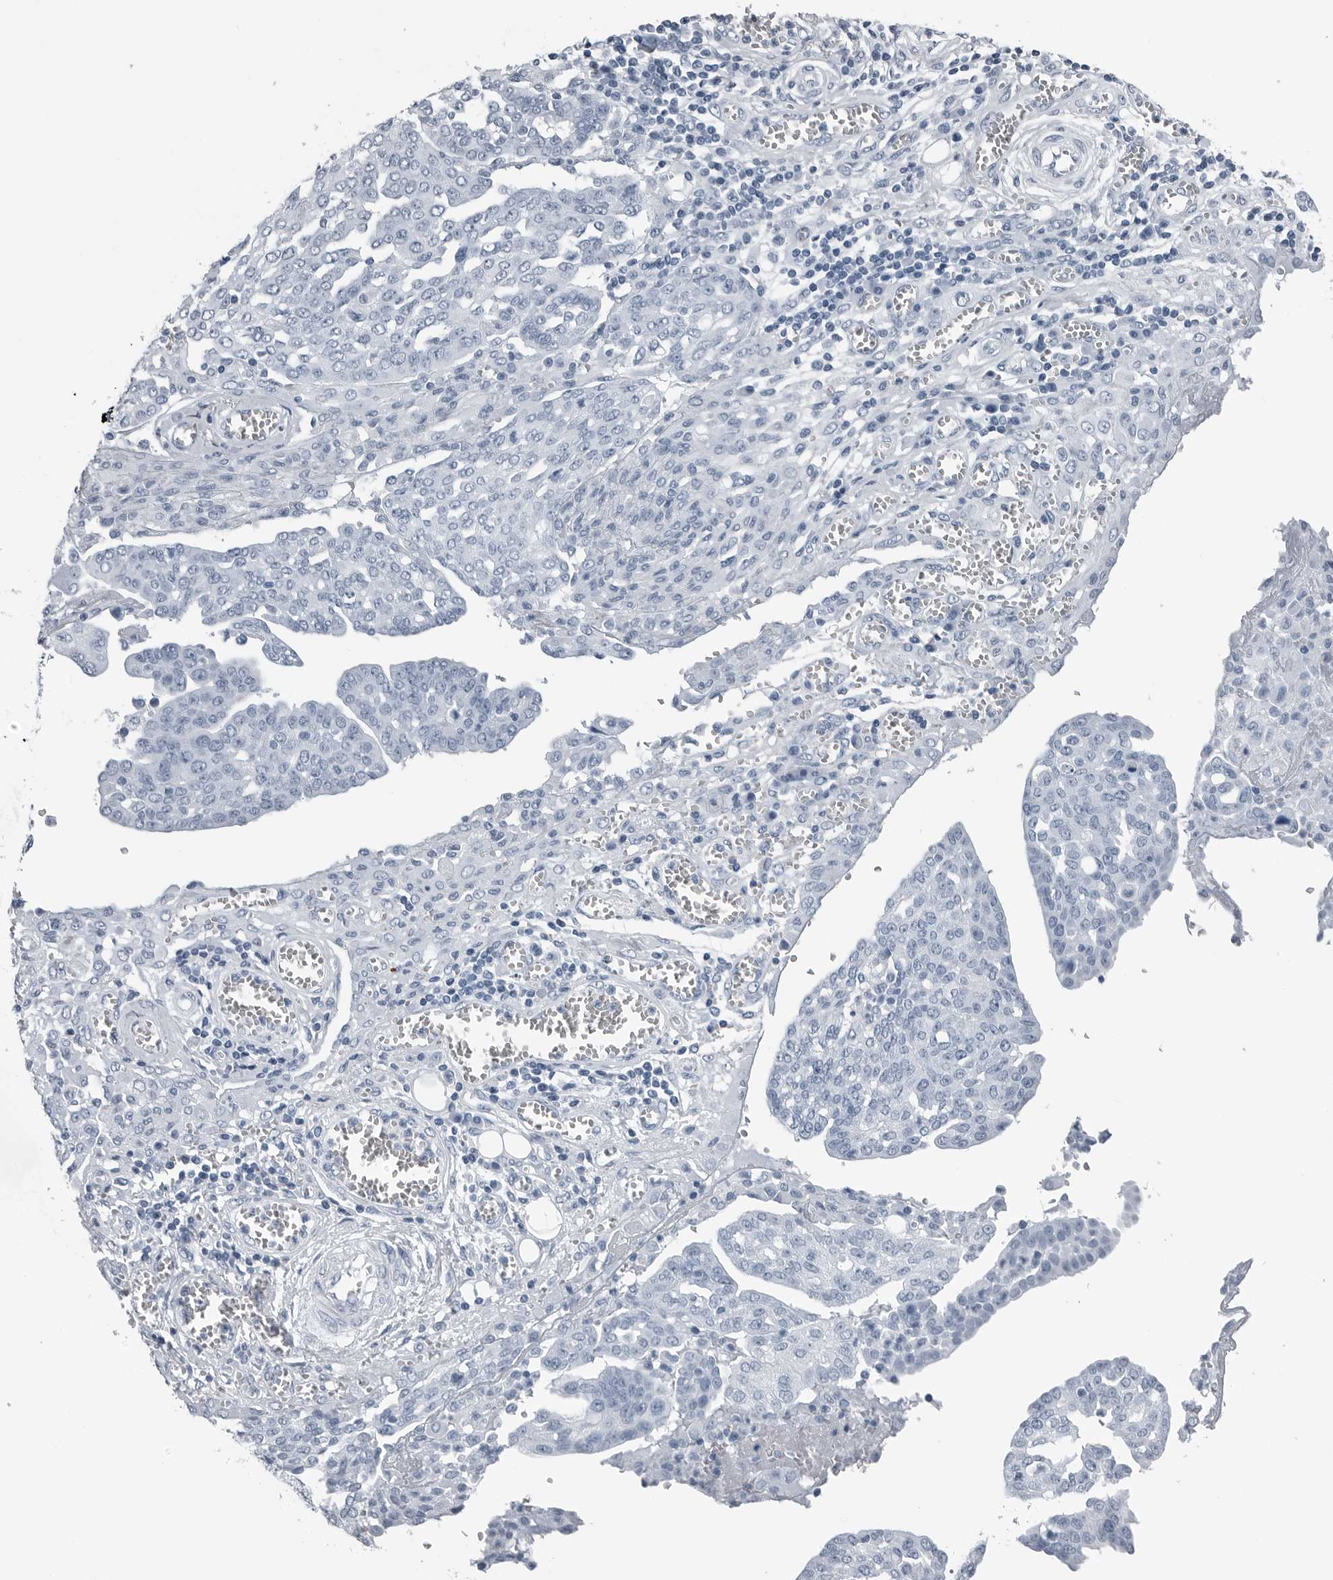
{"staining": {"intensity": "negative", "quantity": "none", "location": "none"}, "tissue": "ovarian cancer", "cell_type": "Tumor cells", "image_type": "cancer", "snomed": [{"axis": "morphology", "description": "Cystadenocarcinoma, serous, NOS"}, {"axis": "topography", "description": "Soft tissue"}, {"axis": "topography", "description": "Ovary"}], "caption": "Micrograph shows no protein staining in tumor cells of ovarian cancer (serous cystadenocarcinoma) tissue. (Brightfield microscopy of DAB (3,3'-diaminobenzidine) IHC at high magnification).", "gene": "SPINK1", "patient": {"sex": "female", "age": 57}}